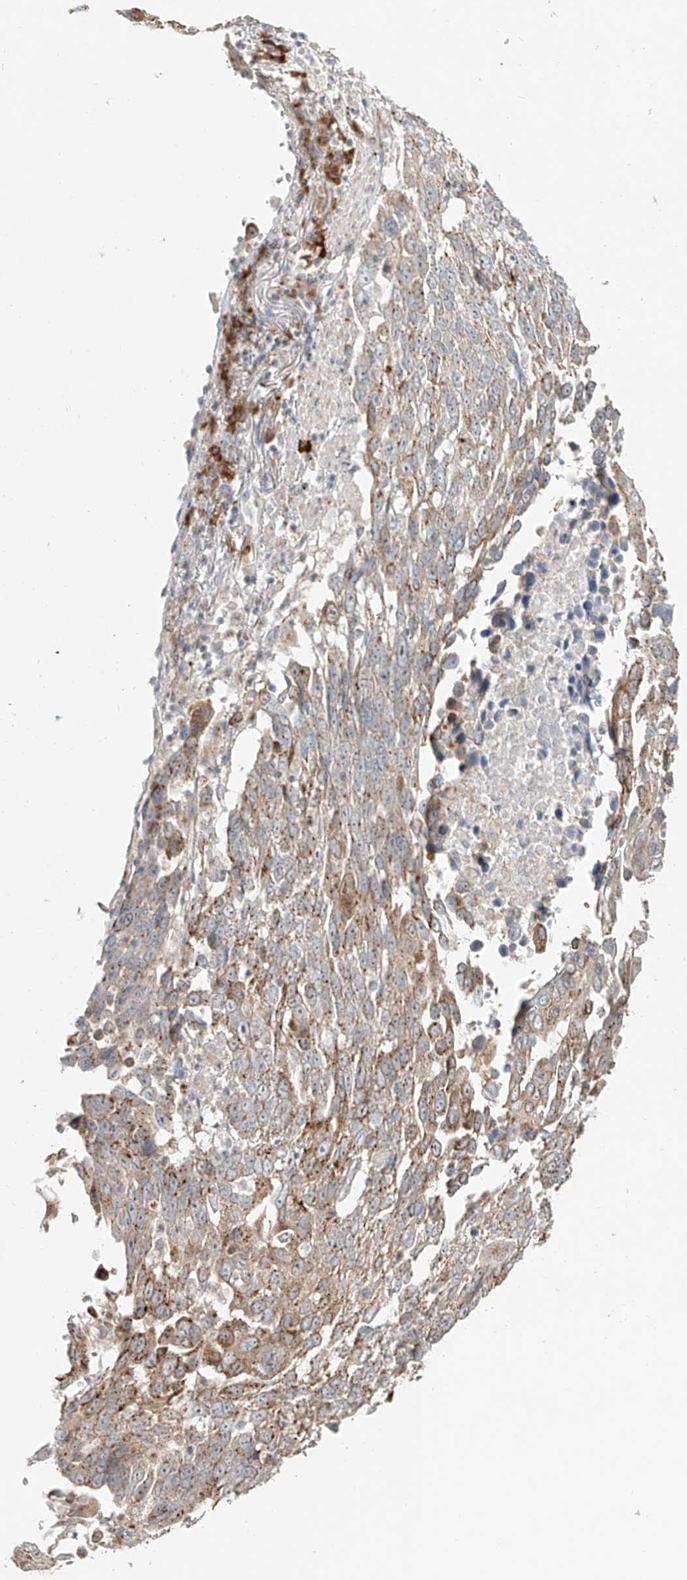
{"staining": {"intensity": "moderate", "quantity": "25%-75%", "location": "cytoplasmic/membranous"}, "tissue": "lung cancer", "cell_type": "Tumor cells", "image_type": "cancer", "snomed": [{"axis": "morphology", "description": "Squamous cell carcinoma, NOS"}, {"axis": "topography", "description": "Lung"}], "caption": "Lung squamous cell carcinoma was stained to show a protein in brown. There is medium levels of moderate cytoplasmic/membranous positivity in approximately 25%-75% of tumor cells.", "gene": "BSDC1", "patient": {"sex": "male", "age": 66}}